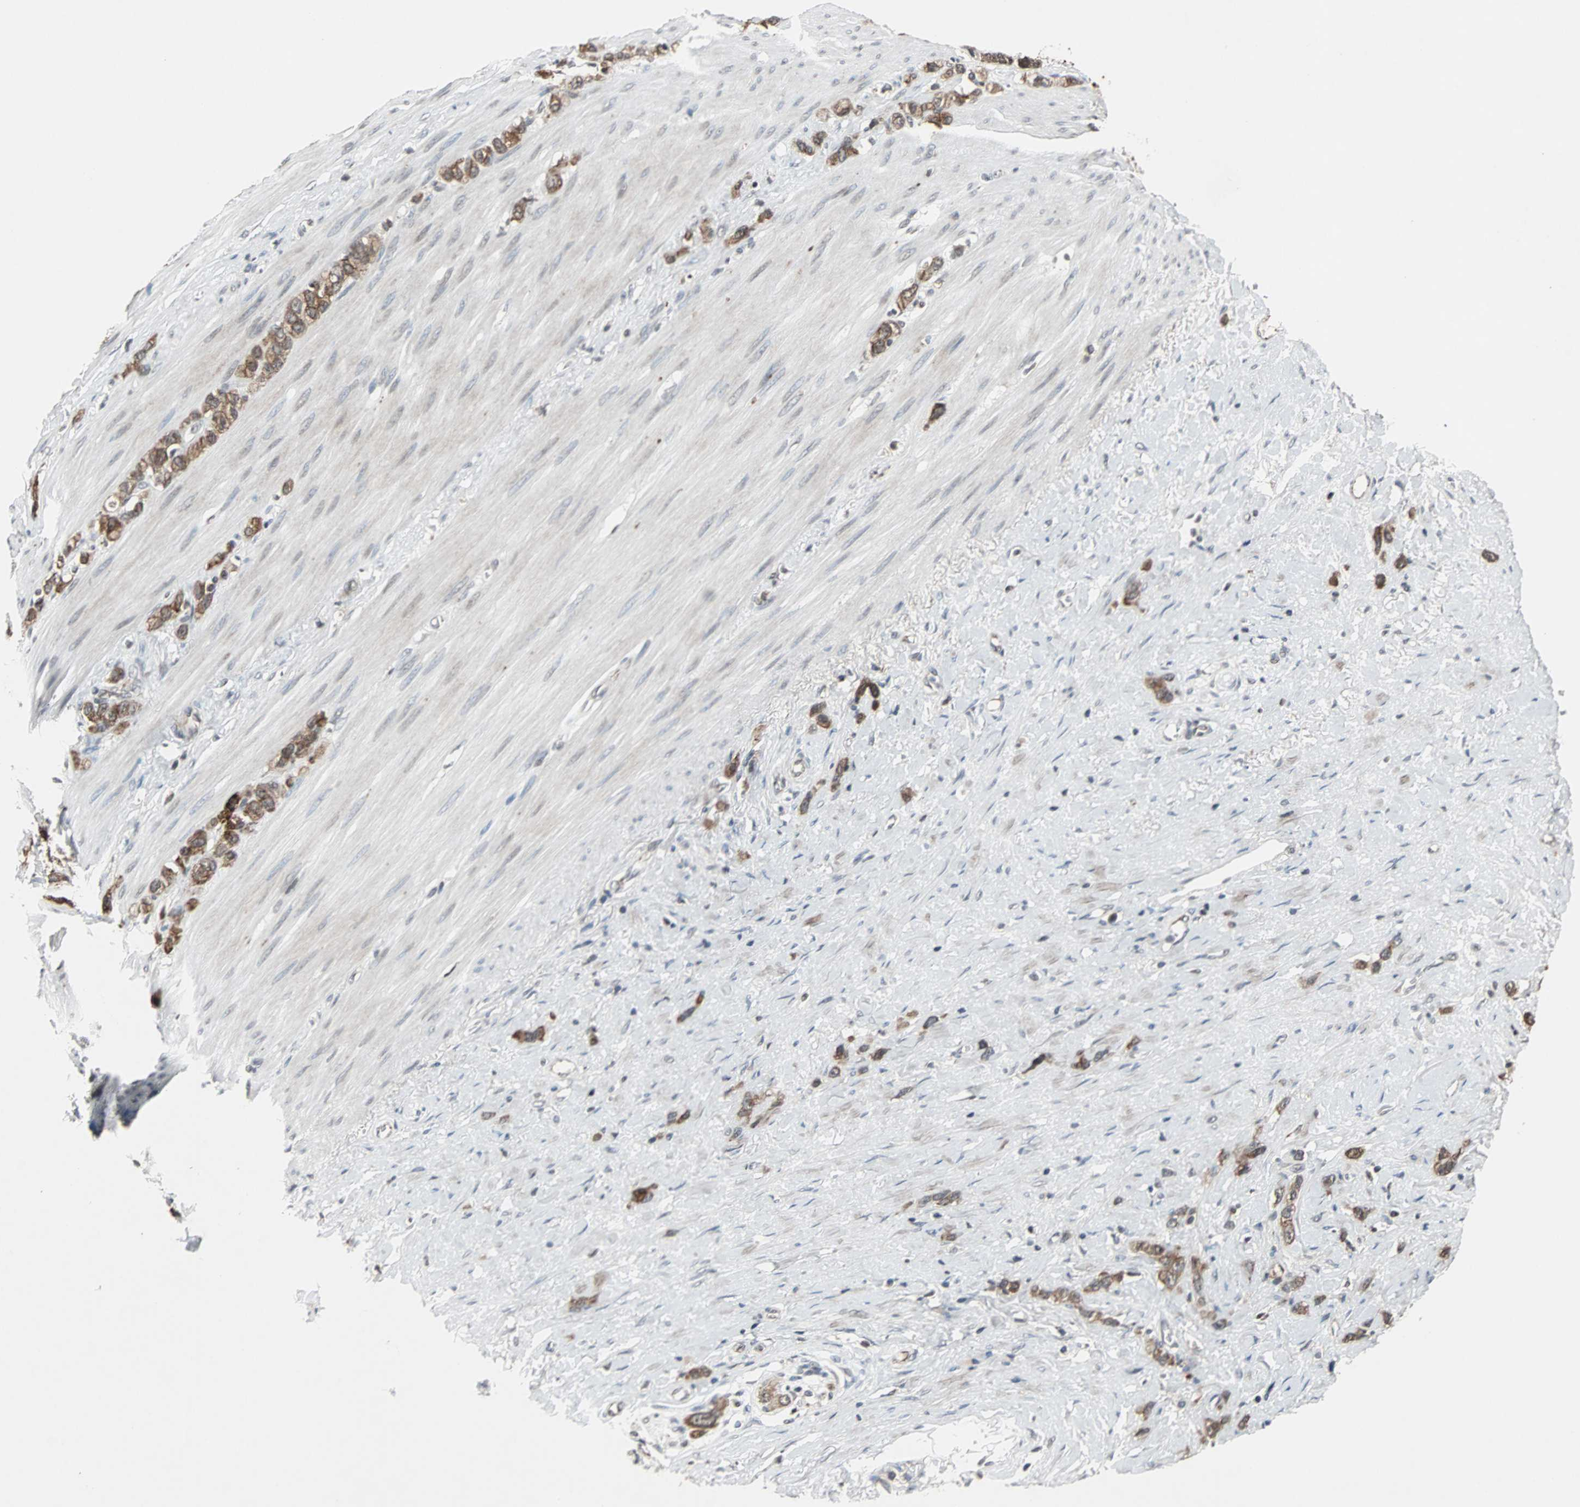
{"staining": {"intensity": "moderate", "quantity": ">75%", "location": "cytoplasmic/membranous"}, "tissue": "stomach cancer", "cell_type": "Tumor cells", "image_type": "cancer", "snomed": [{"axis": "morphology", "description": "Normal tissue, NOS"}, {"axis": "morphology", "description": "Adenocarcinoma, NOS"}, {"axis": "morphology", "description": "Adenocarcinoma, High grade"}, {"axis": "topography", "description": "Stomach, upper"}, {"axis": "topography", "description": "Stomach"}], "caption": "Tumor cells show medium levels of moderate cytoplasmic/membranous staining in about >75% of cells in stomach cancer.", "gene": "LSR", "patient": {"sex": "female", "age": 65}}